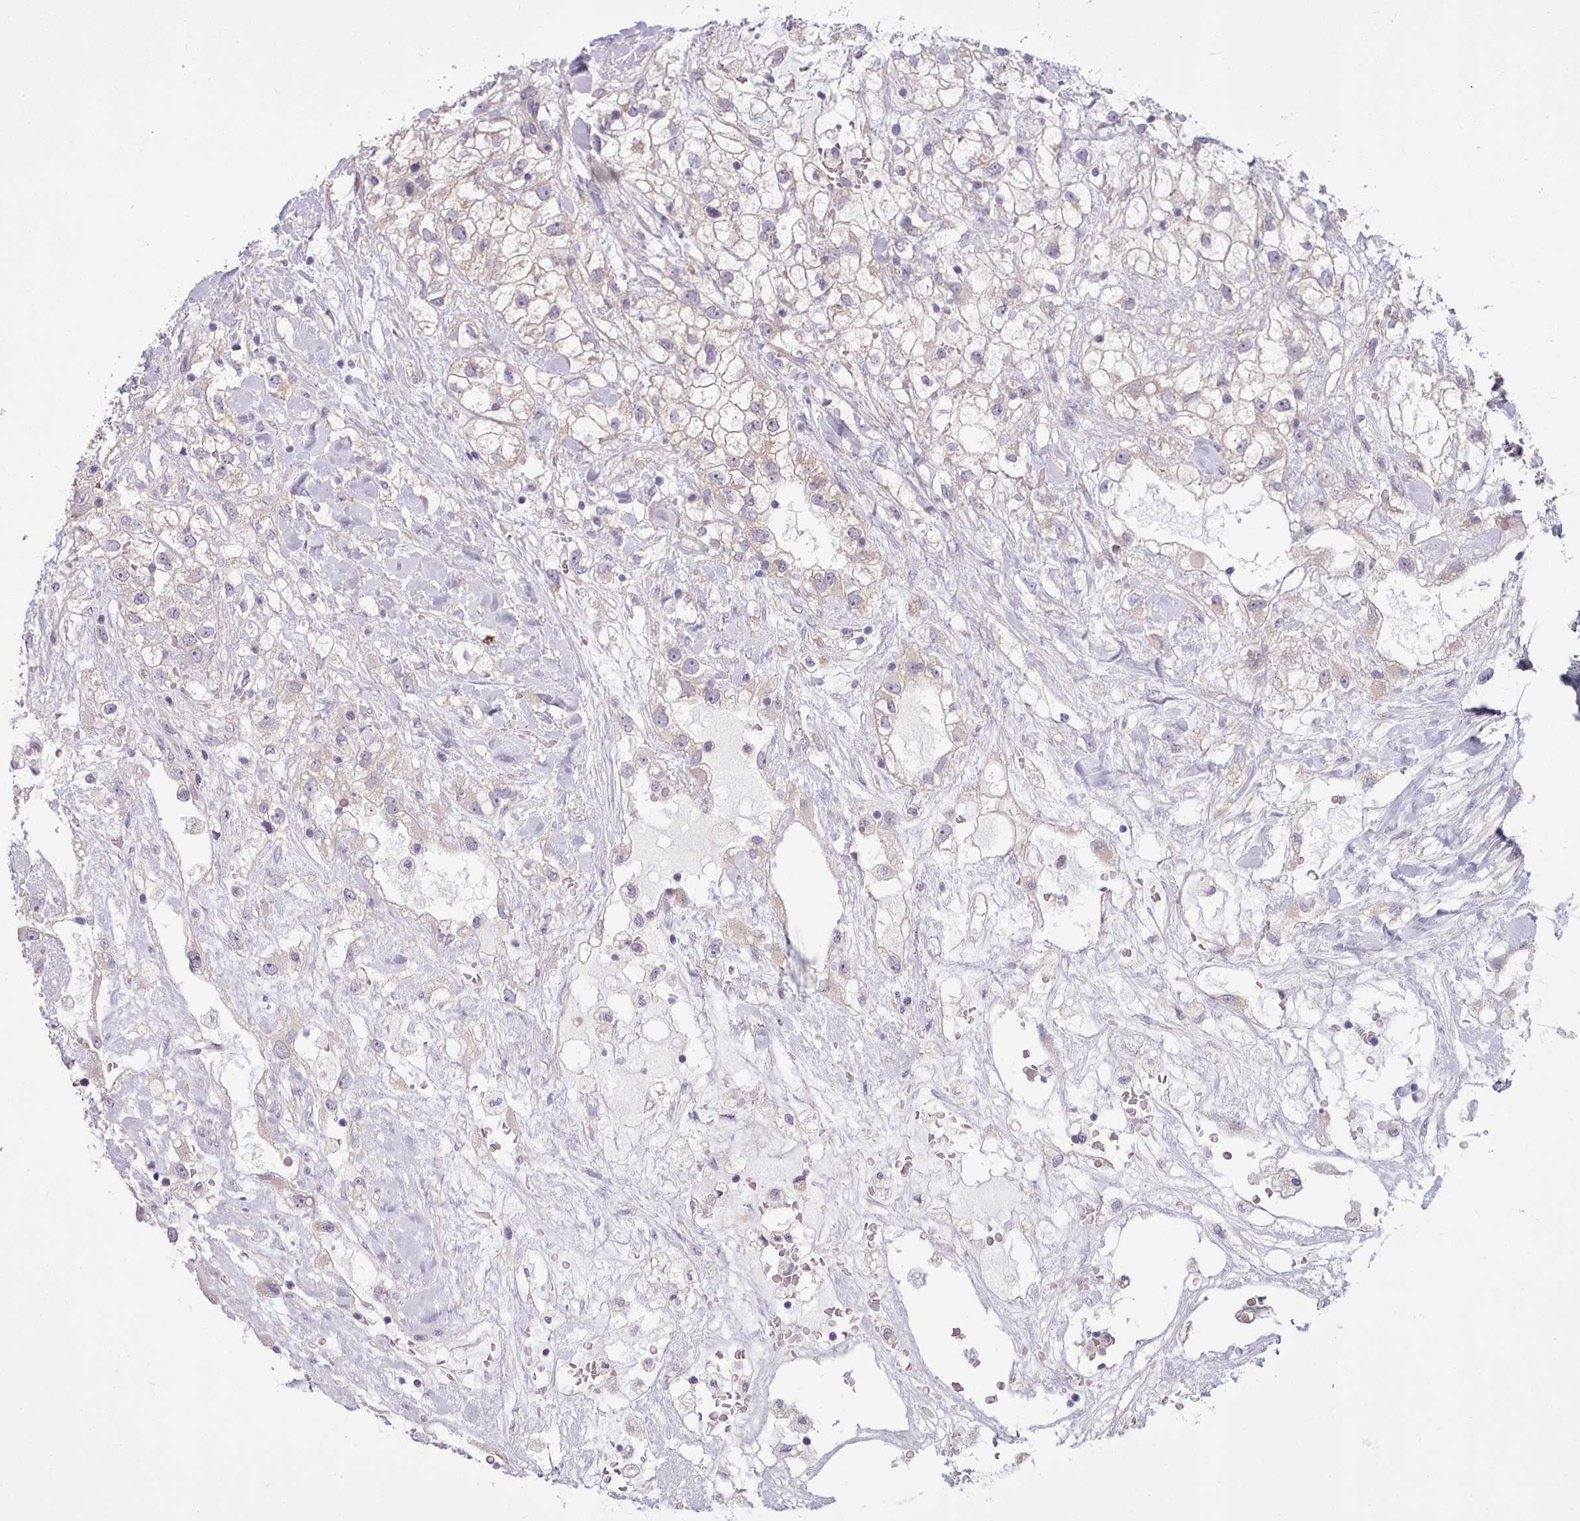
{"staining": {"intensity": "negative", "quantity": "none", "location": "none"}, "tissue": "renal cancer", "cell_type": "Tumor cells", "image_type": "cancer", "snomed": [{"axis": "morphology", "description": "Adenocarcinoma, NOS"}, {"axis": "topography", "description": "Kidney"}], "caption": "High power microscopy histopathology image of an IHC histopathology image of renal adenocarcinoma, revealing no significant staining in tumor cells.", "gene": "DPF1", "patient": {"sex": "male", "age": 59}}